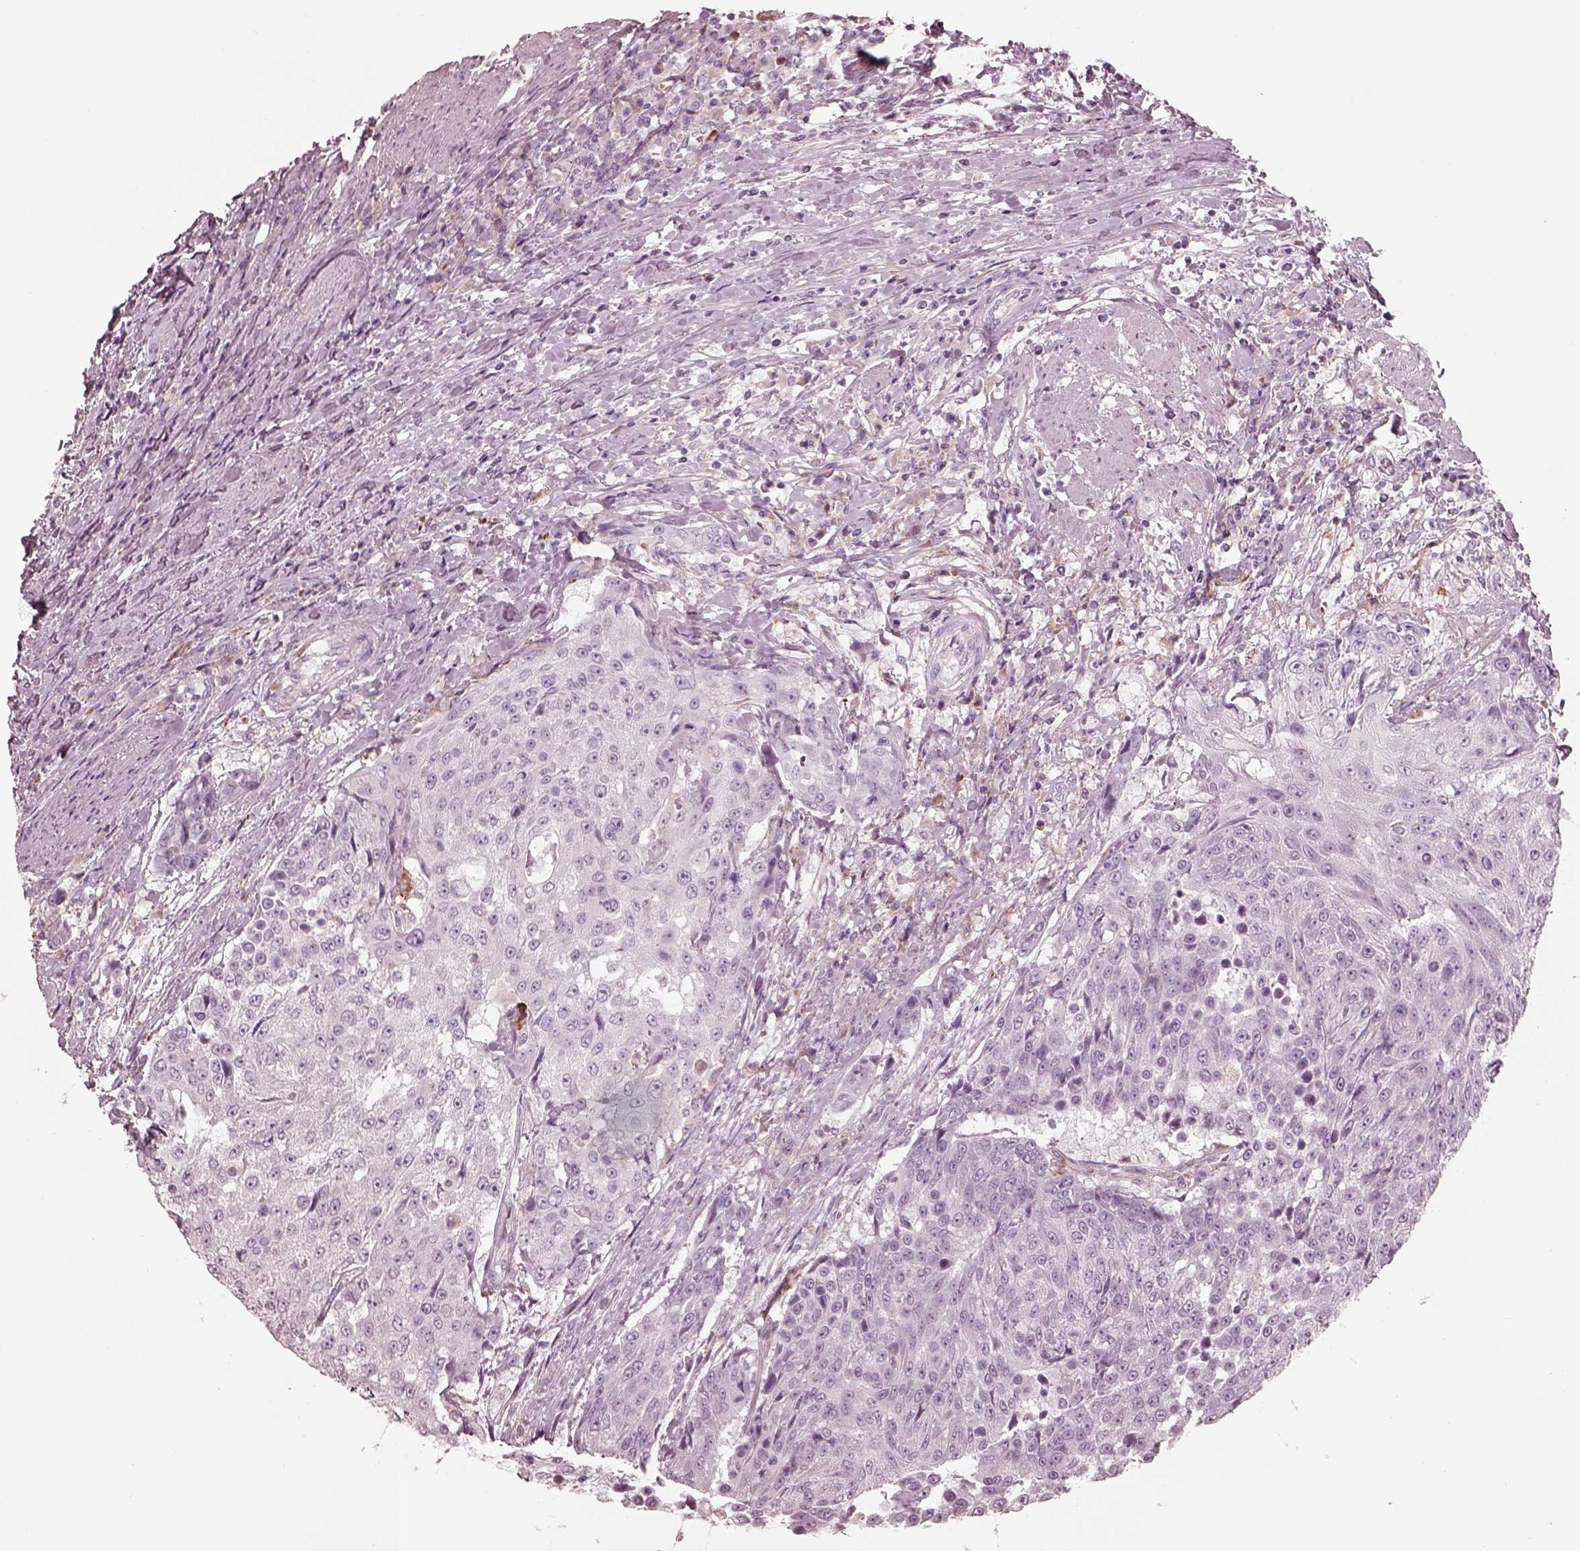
{"staining": {"intensity": "negative", "quantity": "none", "location": "none"}, "tissue": "urothelial cancer", "cell_type": "Tumor cells", "image_type": "cancer", "snomed": [{"axis": "morphology", "description": "Urothelial carcinoma, High grade"}, {"axis": "topography", "description": "Urinary bladder"}], "caption": "Immunohistochemistry (IHC) photomicrograph of human urothelial cancer stained for a protein (brown), which reveals no staining in tumor cells.", "gene": "CADM2", "patient": {"sex": "female", "age": 63}}